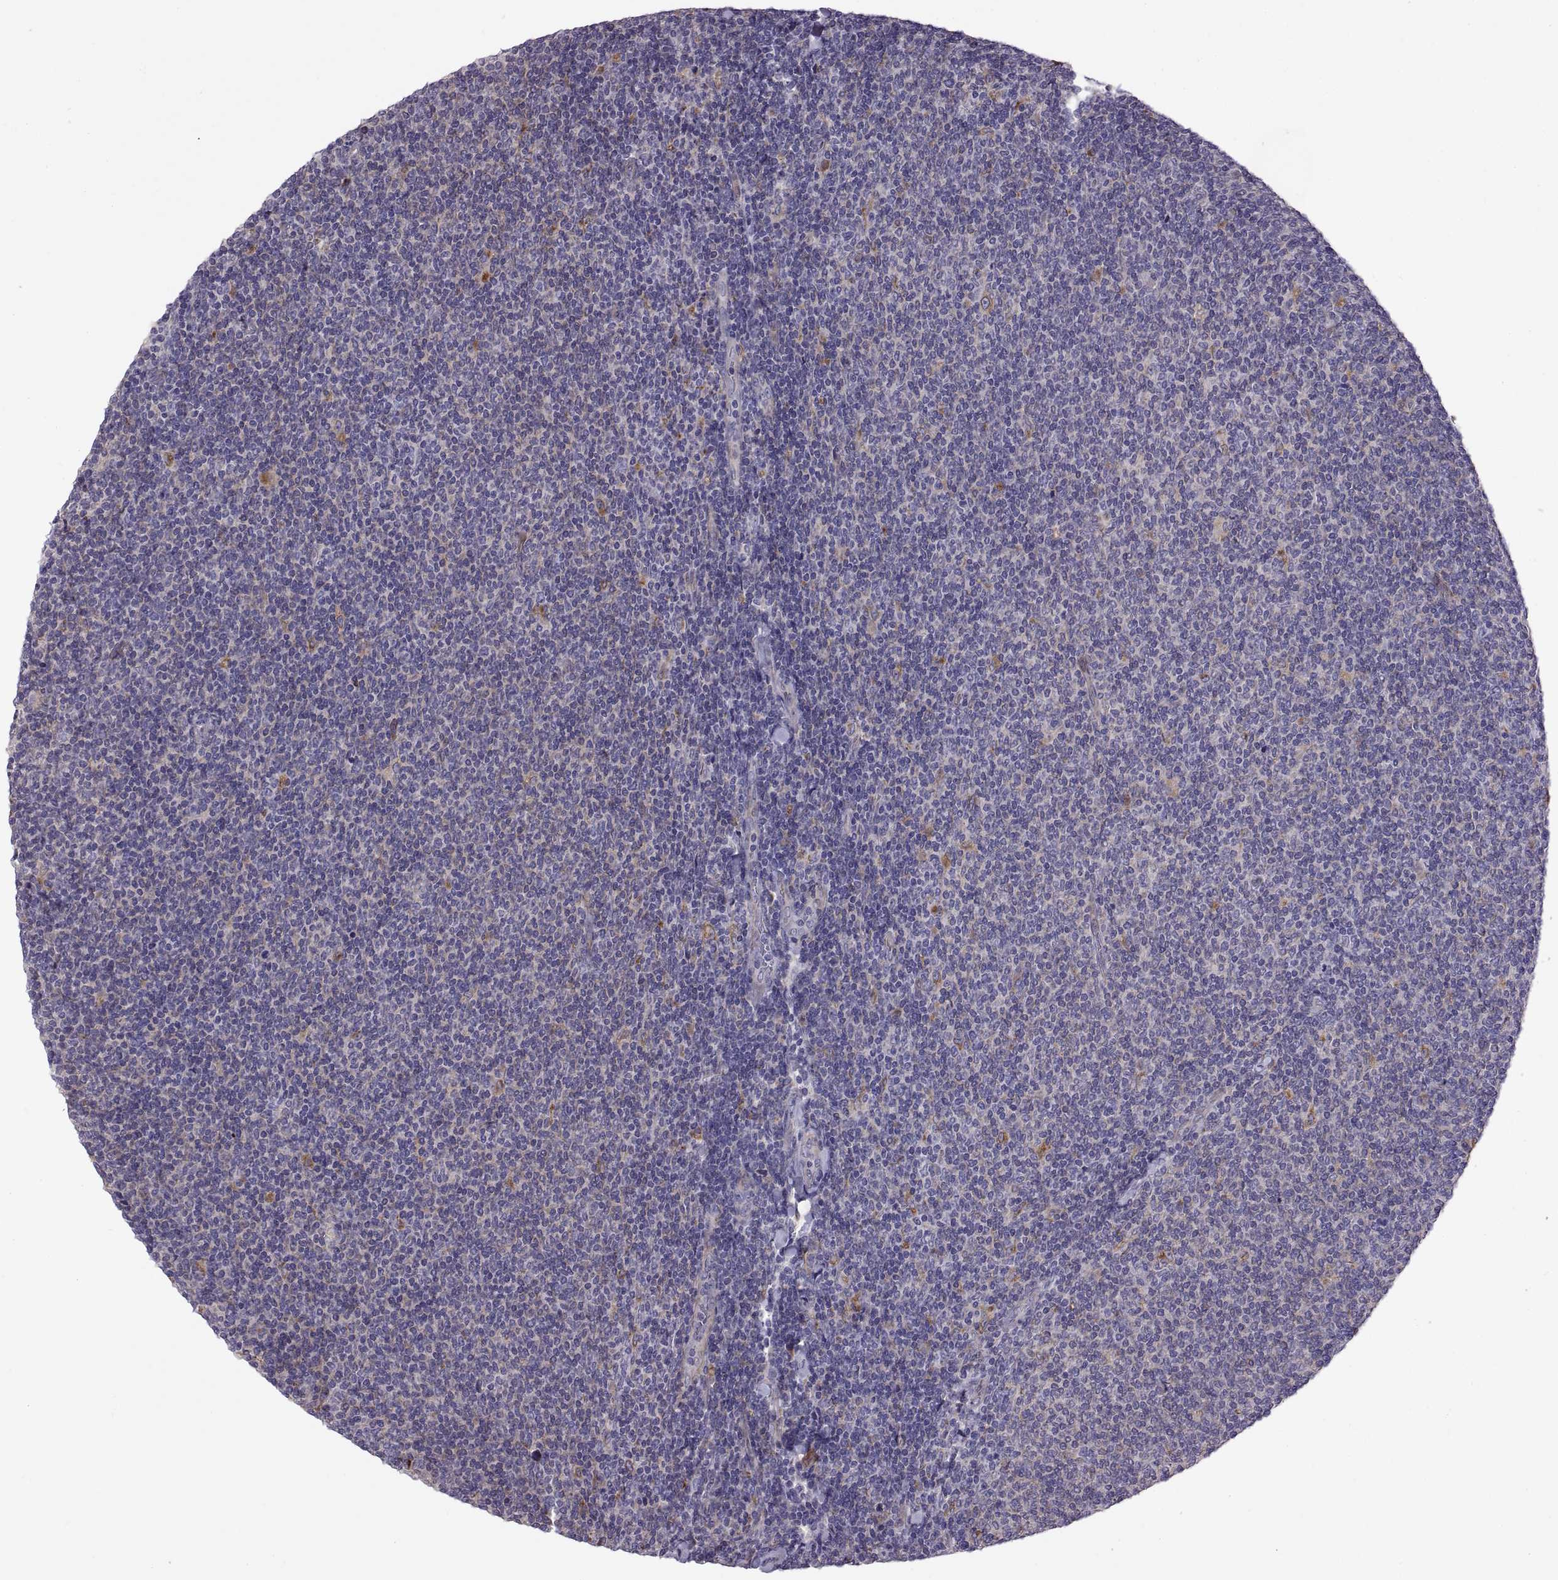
{"staining": {"intensity": "negative", "quantity": "none", "location": "none"}, "tissue": "lymphoma", "cell_type": "Tumor cells", "image_type": "cancer", "snomed": [{"axis": "morphology", "description": "Malignant lymphoma, non-Hodgkin's type, Low grade"}, {"axis": "topography", "description": "Lymph node"}], "caption": "The image demonstrates no staining of tumor cells in lymphoma.", "gene": "ARSL", "patient": {"sex": "male", "age": 52}}